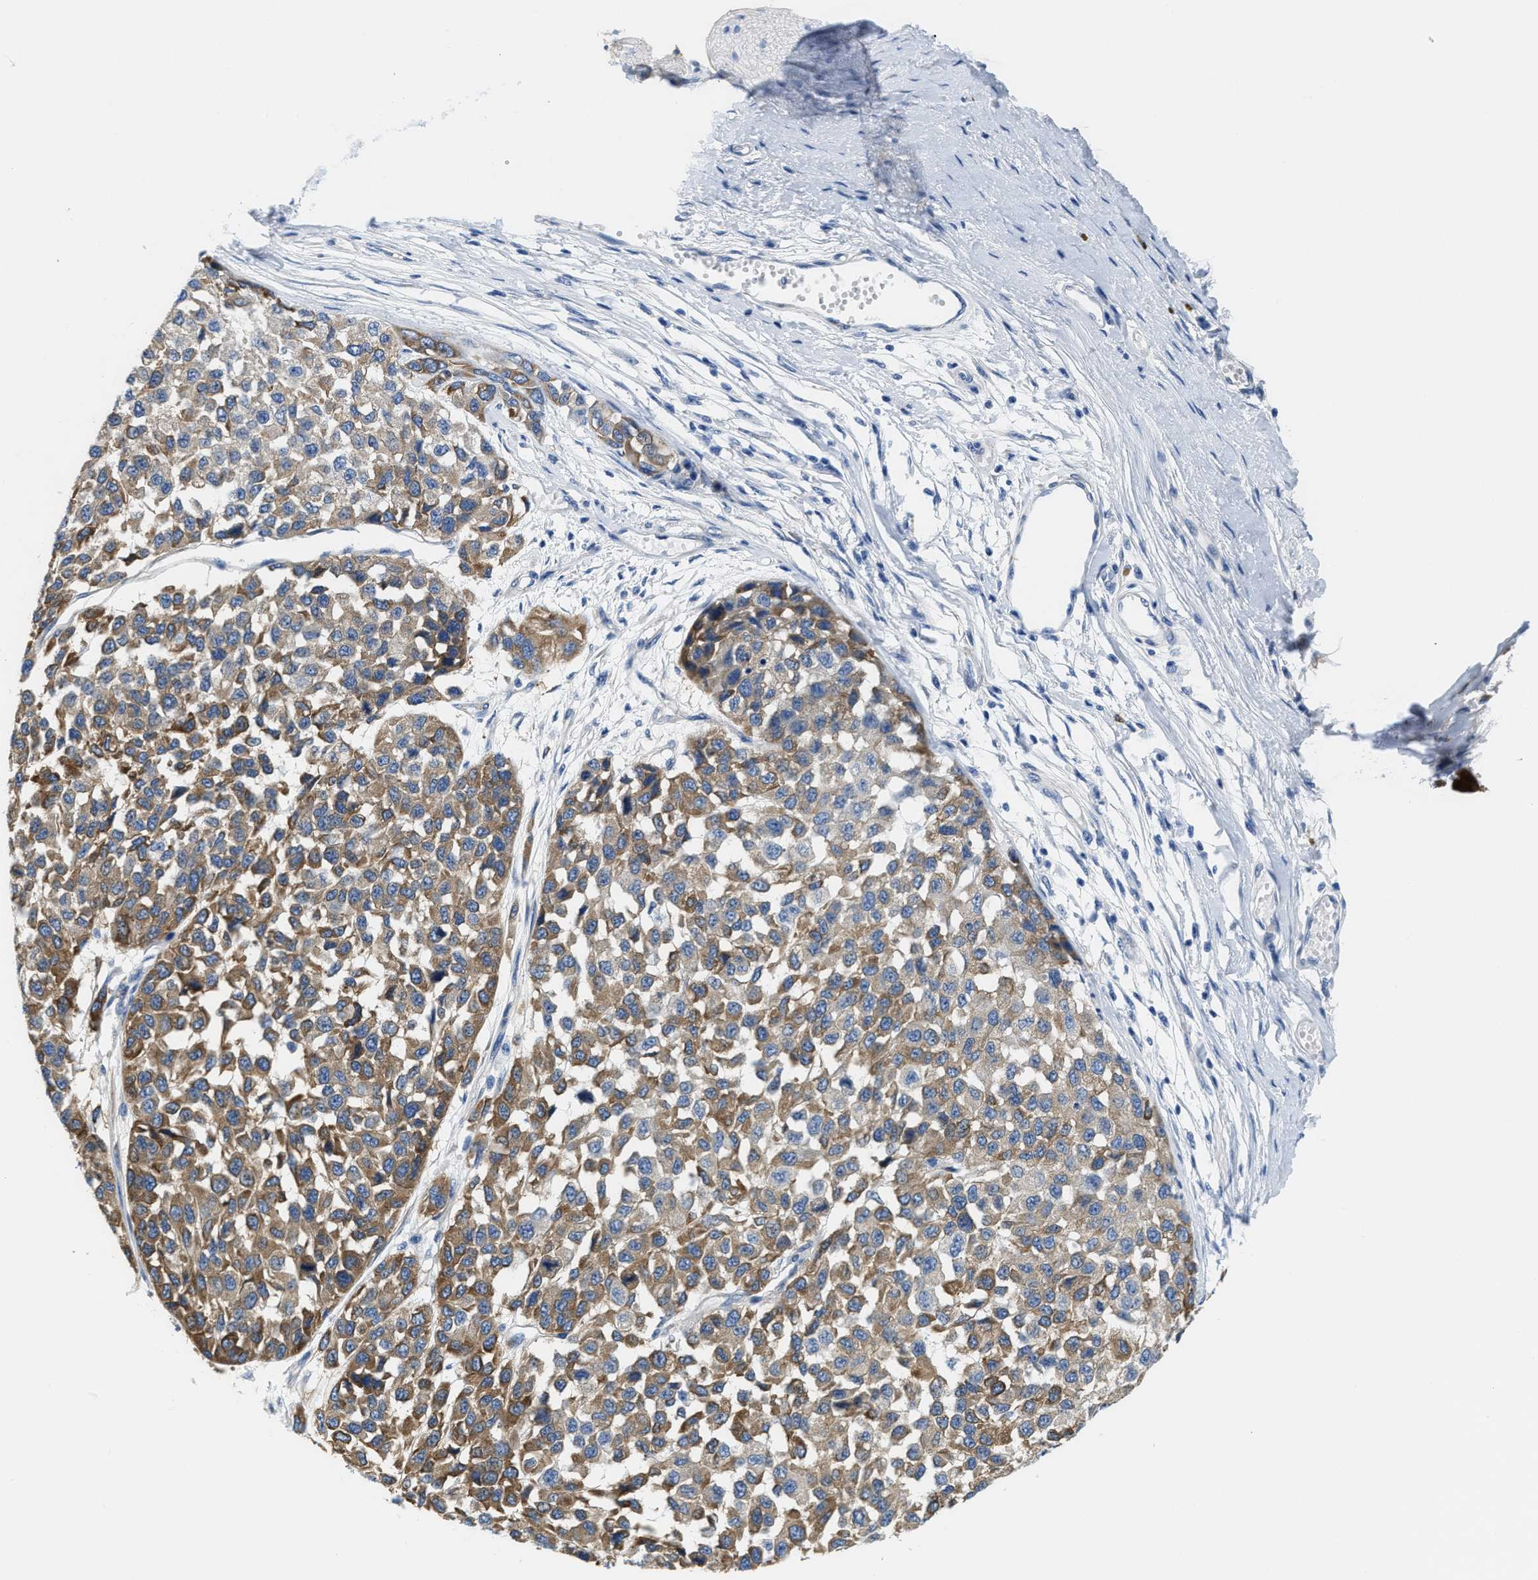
{"staining": {"intensity": "moderate", "quantity": ">75%", "location": "cytoplasmic/membranous"}, "tissue": "melanoma", "cell_type": "Tumor cells", "image_type": "cancer", "snomed": [{"axis": "morphology", "description": "Malignant melanoma, NOS"}, {"axis": "topography", "description": "Skin"}], "caption": "Immunohistochemistry (IHC) staining of melanoma, which reveals medium levels of moderate cytoplasmic/membranous staining in approximately >75% of tumor cells indicating moderate cytoplasmic/membranous protein expression. The staining was performed using DAB (3,3'-diaminobenzidine) (brown) for protein detection and nuclei were counterstained in hematoxylin (blue).", "gene": "DSCAM", "patient": {"sex": "male", "age": 62}}